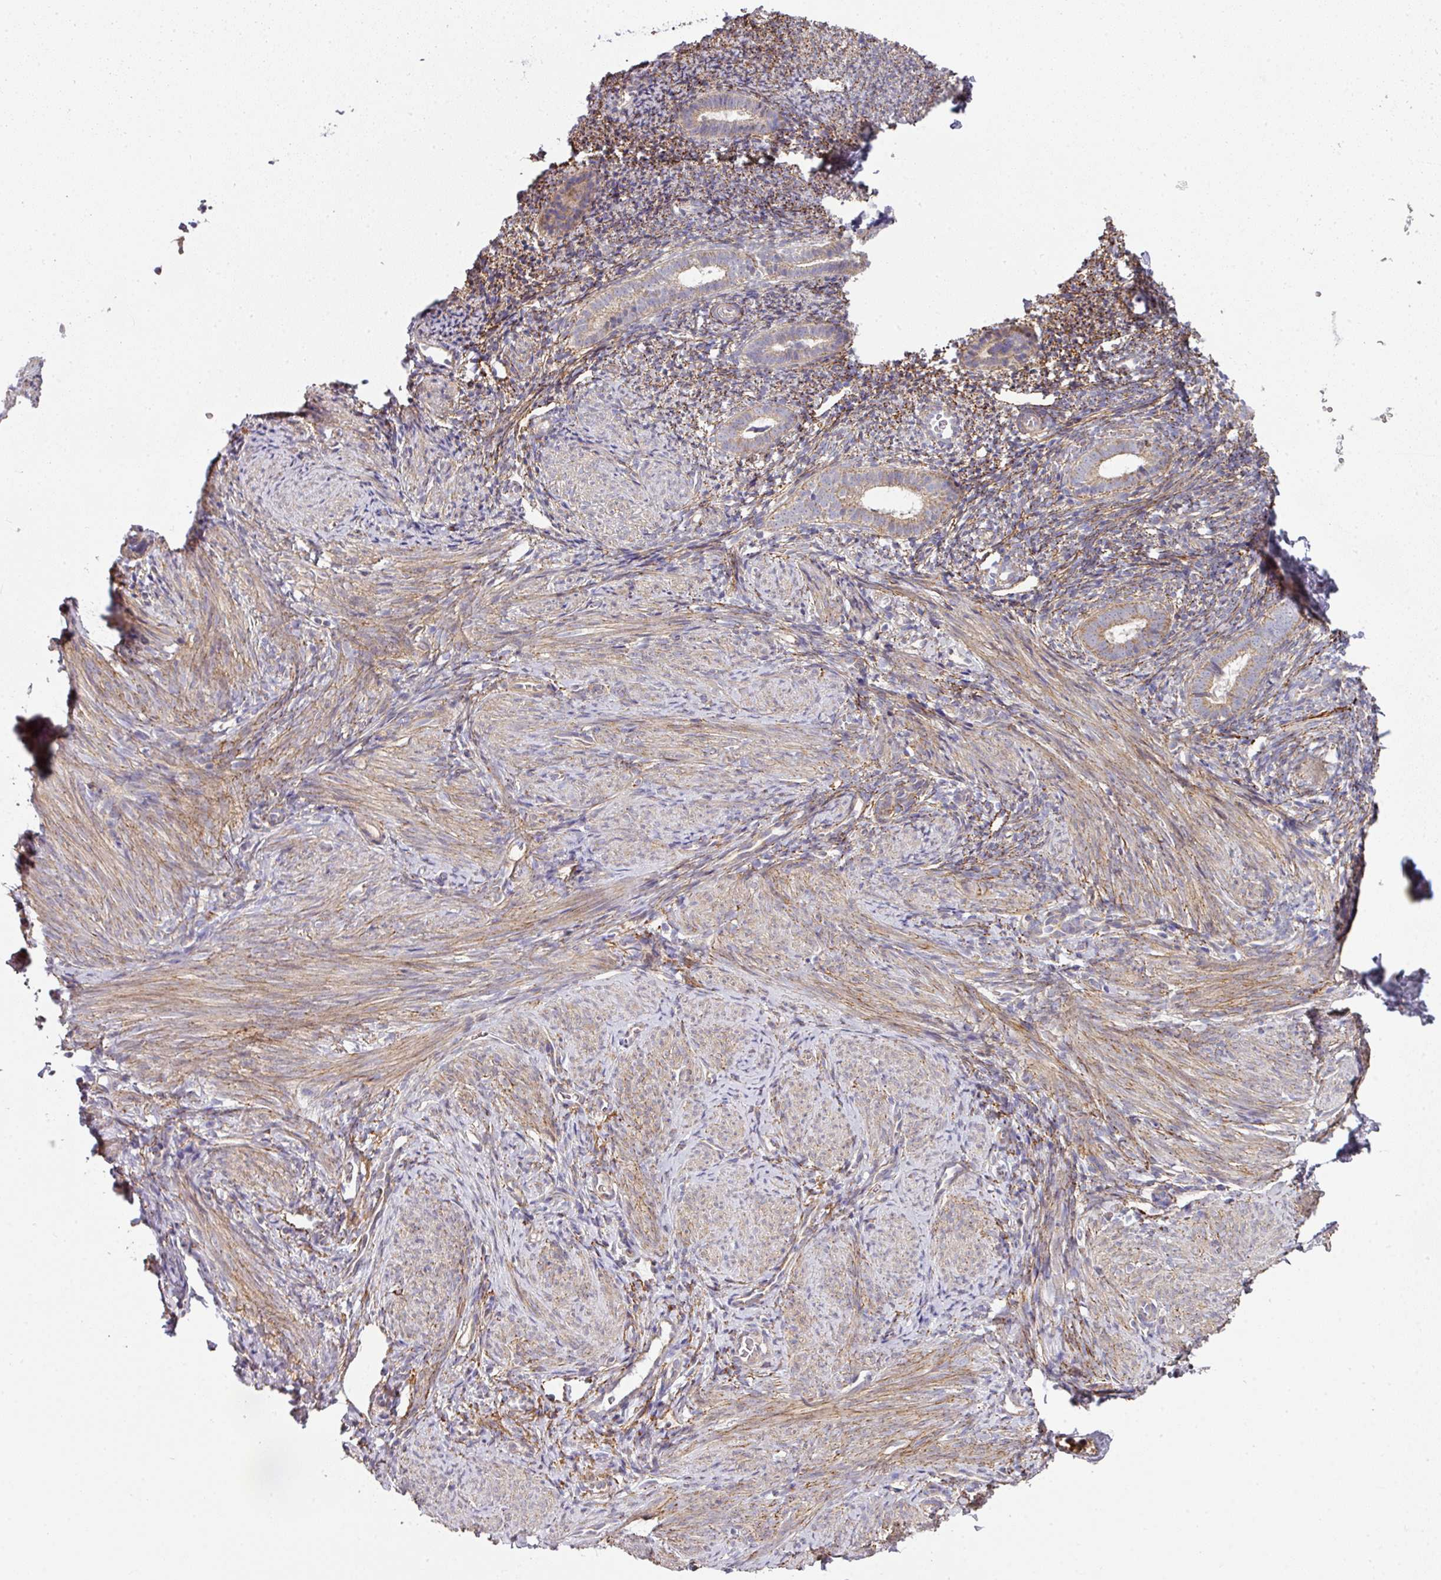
{"staining": {"intensity": "moderate", "quantity": "<25%", "location": "cytoplasmic/membranous"}, "tissue": "endometrium", "cell_type": "Cells in endometrial stroma", "image_type": "normal", "snomed": [{"axis": "morphology", "description": "Normal tissue, NOS"}, {"axis": "topography", "description": "Endometrium"}], "caption": "Immunohistochemical staining of unremarkable human endometrium reveals low levels of moderate cytoplasmic/membranous expression in approximately <25% of cells in endometrial stroma. The protein is shown in brown color, while the nuclei are stained blue.", "gene": "STK35", "patient": {"sex": "female", "age": 39}}